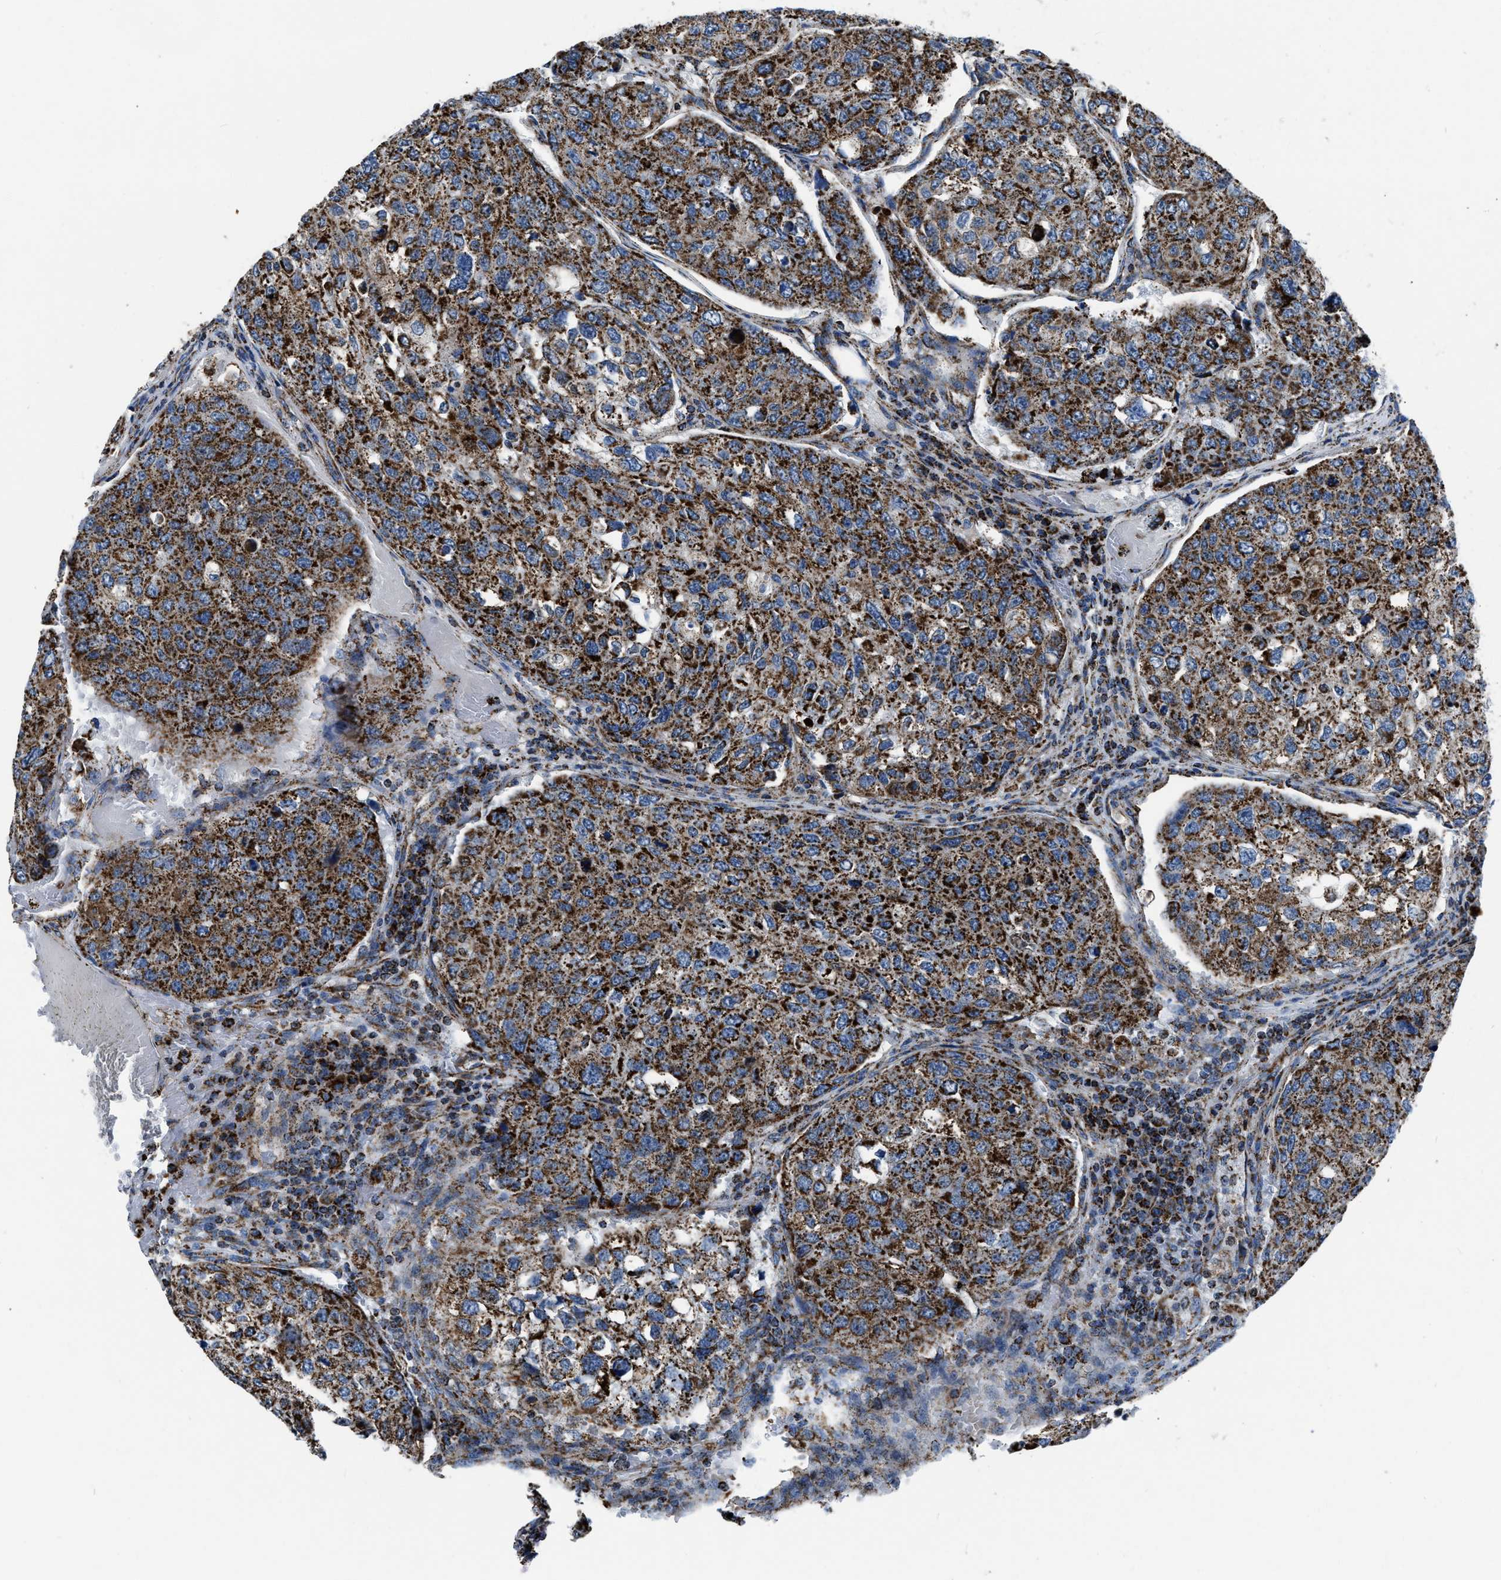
{"staining": {"intensity": "strong", "quantity": ">75%", "location": "cytoplasmic/membranous"}, "tissue": "urothelial cancer", "cell_type": "Tumor cells", "image_type": "cancer", "snomed": [{"axis": "morphology", "description": "Urothelial carcinoma, High grade"}, {"axis": "topography", "description": "Lymph node"}, {"axis": "topography", "description": "Urinary bladder"}], "caption": "Brown immunohistochemical staining in urothelial cancer reveals strong cytoplasmic/membranous staining in approximately >75% of tumor cells.", "gene": "NSD3", "patient": {"sex": "male", "age": 51}}